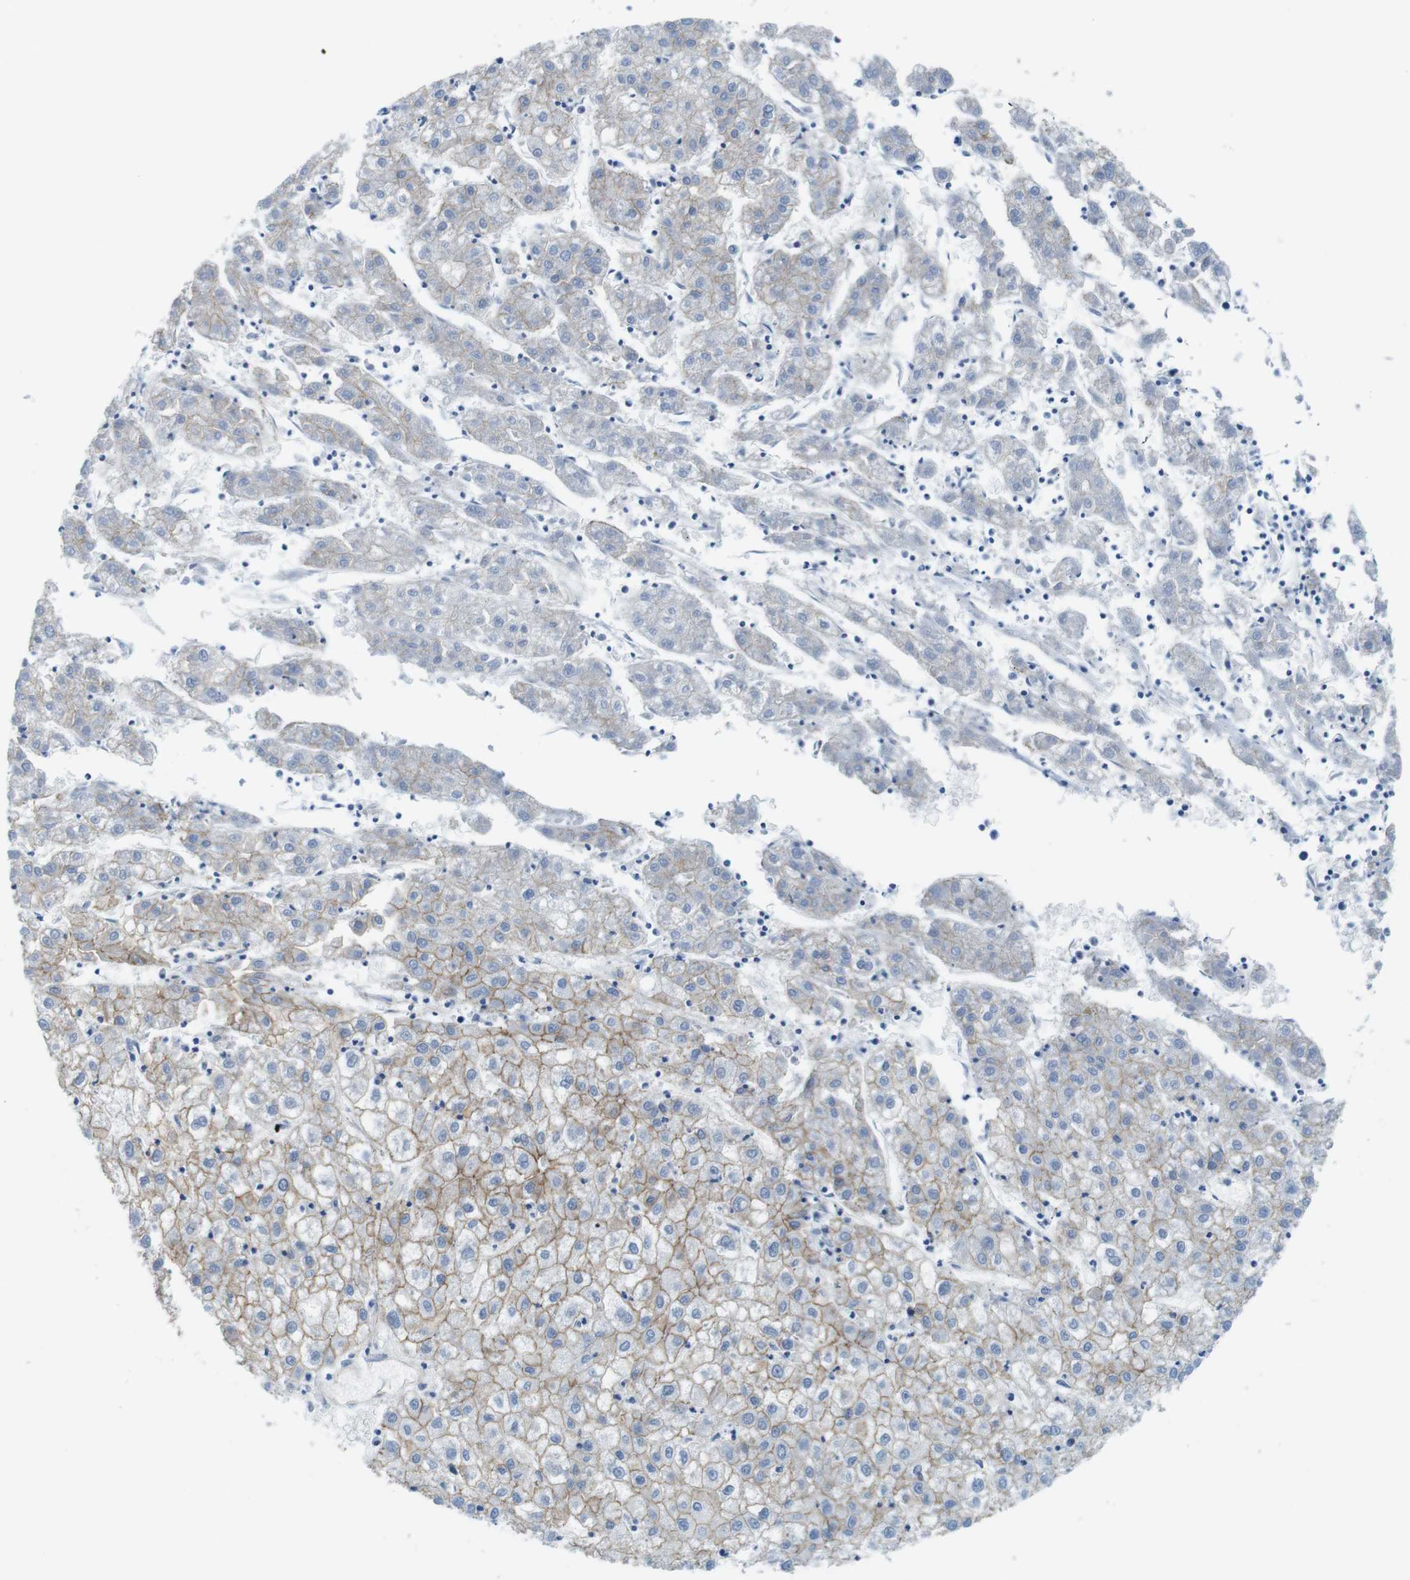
{"staining": {"intensity": "weak", "quantity": ">75%", "location": "cytoplasmic/membranous"}, "tissue": "liver cancer", "cell_type": "Tumor cells", "image_type": "cancer", "snomed": [{"axis": "morphology", "description": "Carcinoma, Hepatocellular, NOS"}, {"axis": "topography", "description": "Liver"}], "caption": "Liver hepatocellular carcinoma stained for a protein (brown) demonstrates weak cytoplasmic/membranous positive staining in approximately >75% of tumor cells.", "gene": "SLC6A6", "patient": {"sex": "male", "age": 72}}